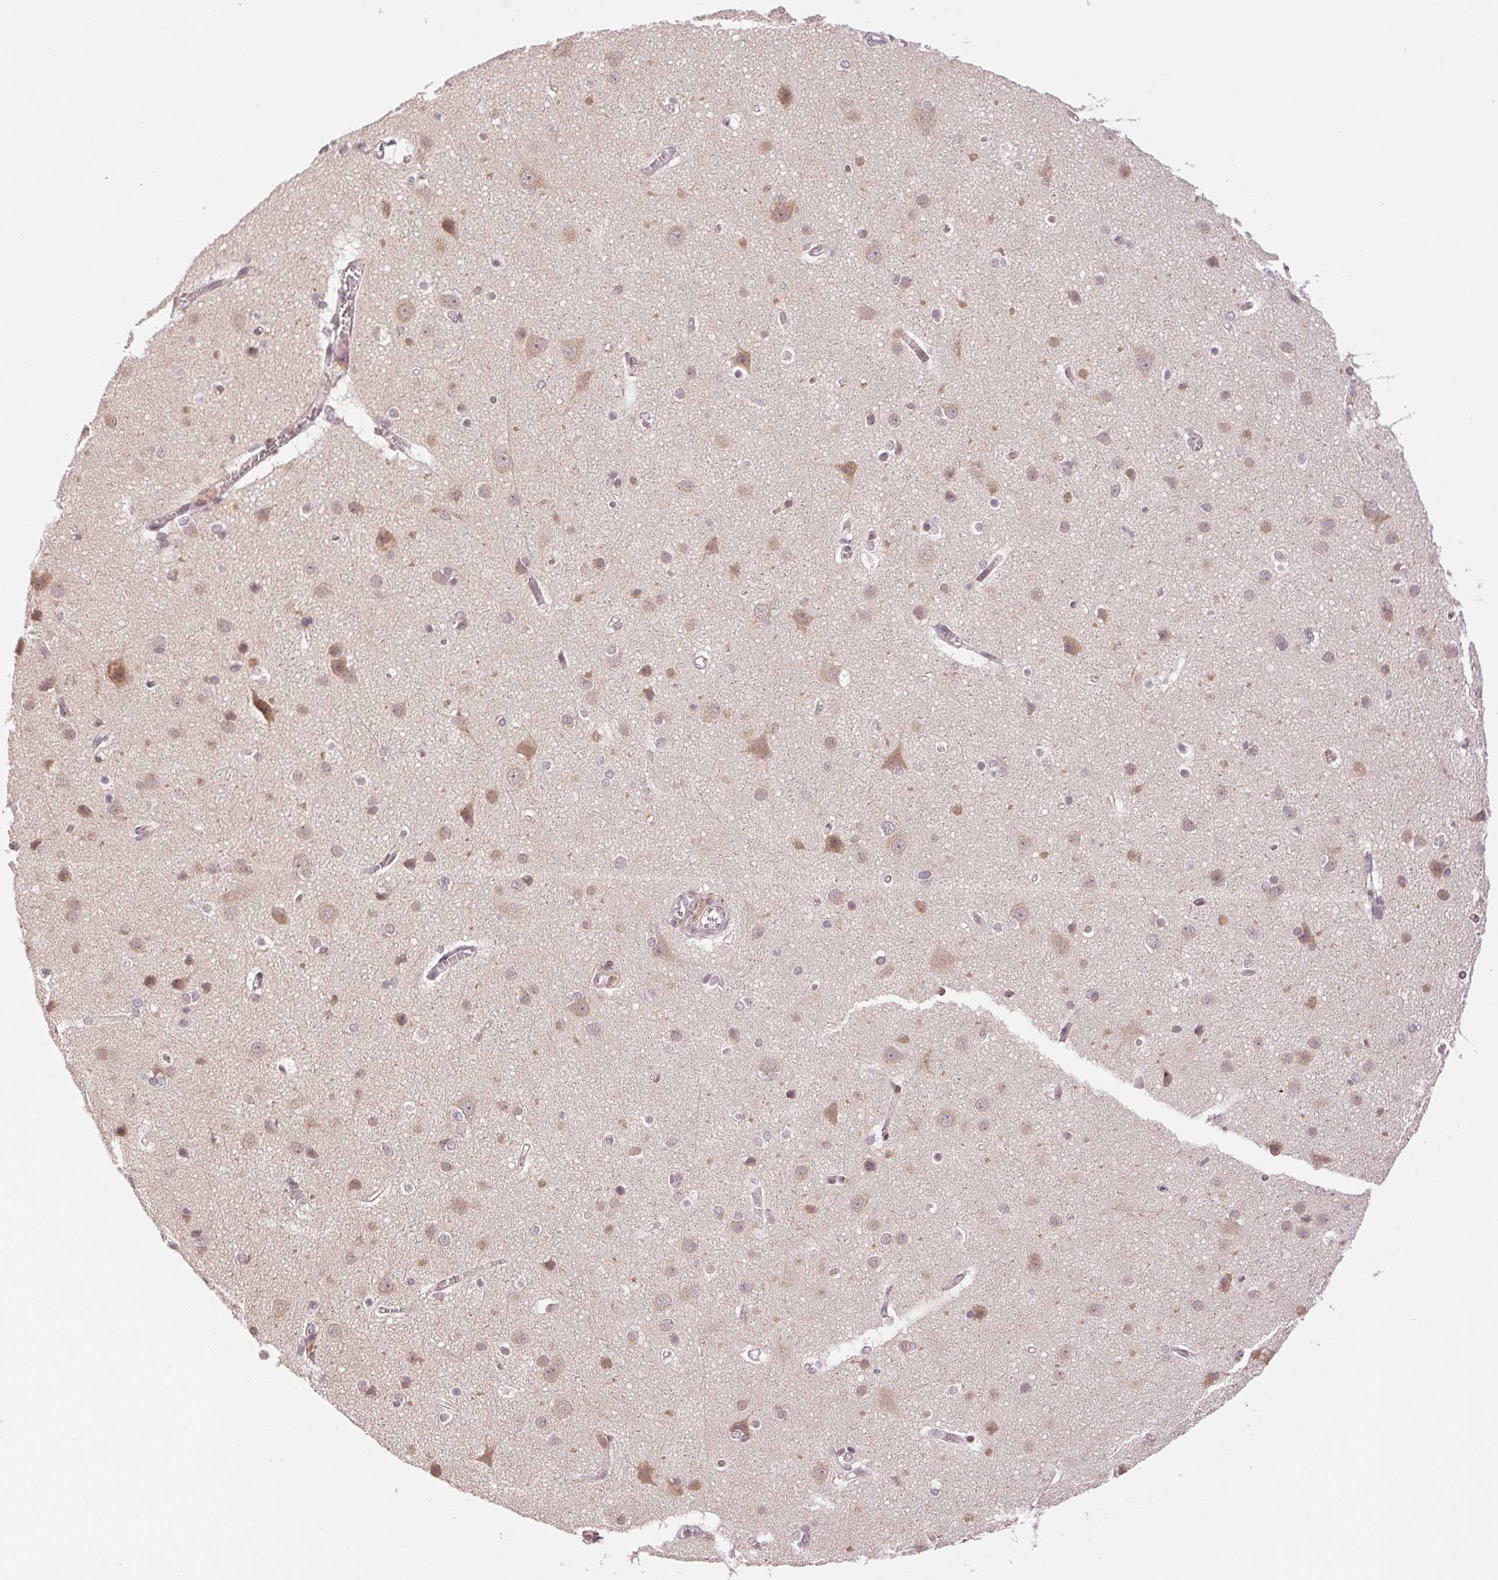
{"staining": {"intensity": "weak", "quantity": "25%-75%", "location": "cytoplasmic/membranous,nuclear"}, "tissue": "cerebral cortex", "cell_type": "Endothelial cells", "image_type": "normal", "snomed": [{"axis": "morphology", "description": "Normal tissue, NOS"}, {"axis": "topography", "description": "Cerebral cortex"}], "caption": "An image showing weak cytoplasmic/membranous,nuclear expression in about 25%-75% of endothelial cells in unremarkable cerebral cortex, as visualized by brown immunohistochemical staining.", "gene": "GRHL3", "patient": {"sex": "male", "age": 37}}